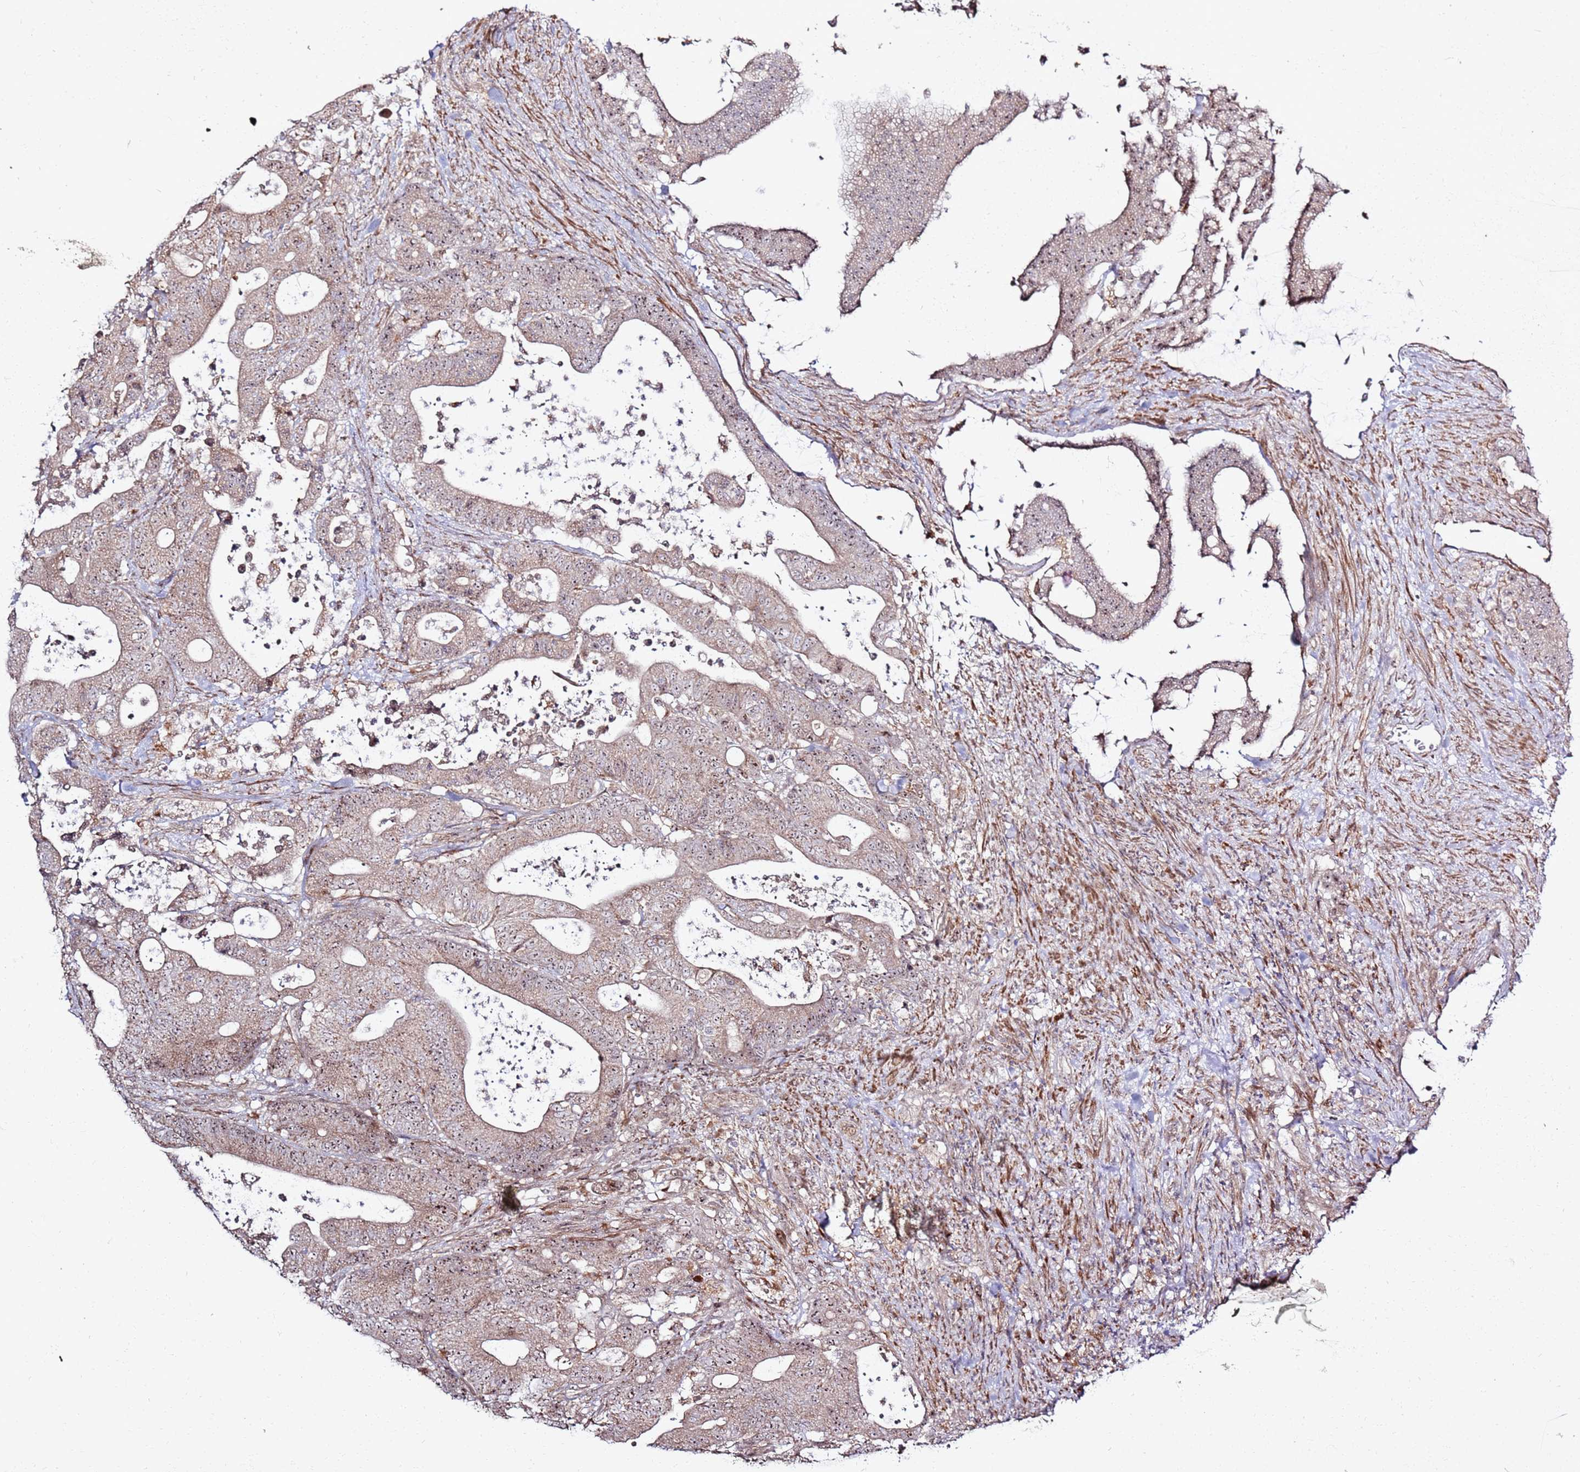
{"staining": {"intensity": "weak", "quantity": ">75%", "location": "cytoplasmic/membranous,nuclear"}, "tissue": "colorectal cancer", "cell_type": "Tumor cells", "image_type": "cancer", "snomed": [{"axis": "morphology", "description": "Adenocarcinoma, NOS"}, {"axis": "topography", "description": "Colon"}], "caption": "Colorectal cancer stained with immunohistochemistry shows weak cytoplasmic/membranous and nuclear expression in approximately >75% of tumor cells.", "gene": "CNPY1", "patient": {"sex": "female", "age": 84}}